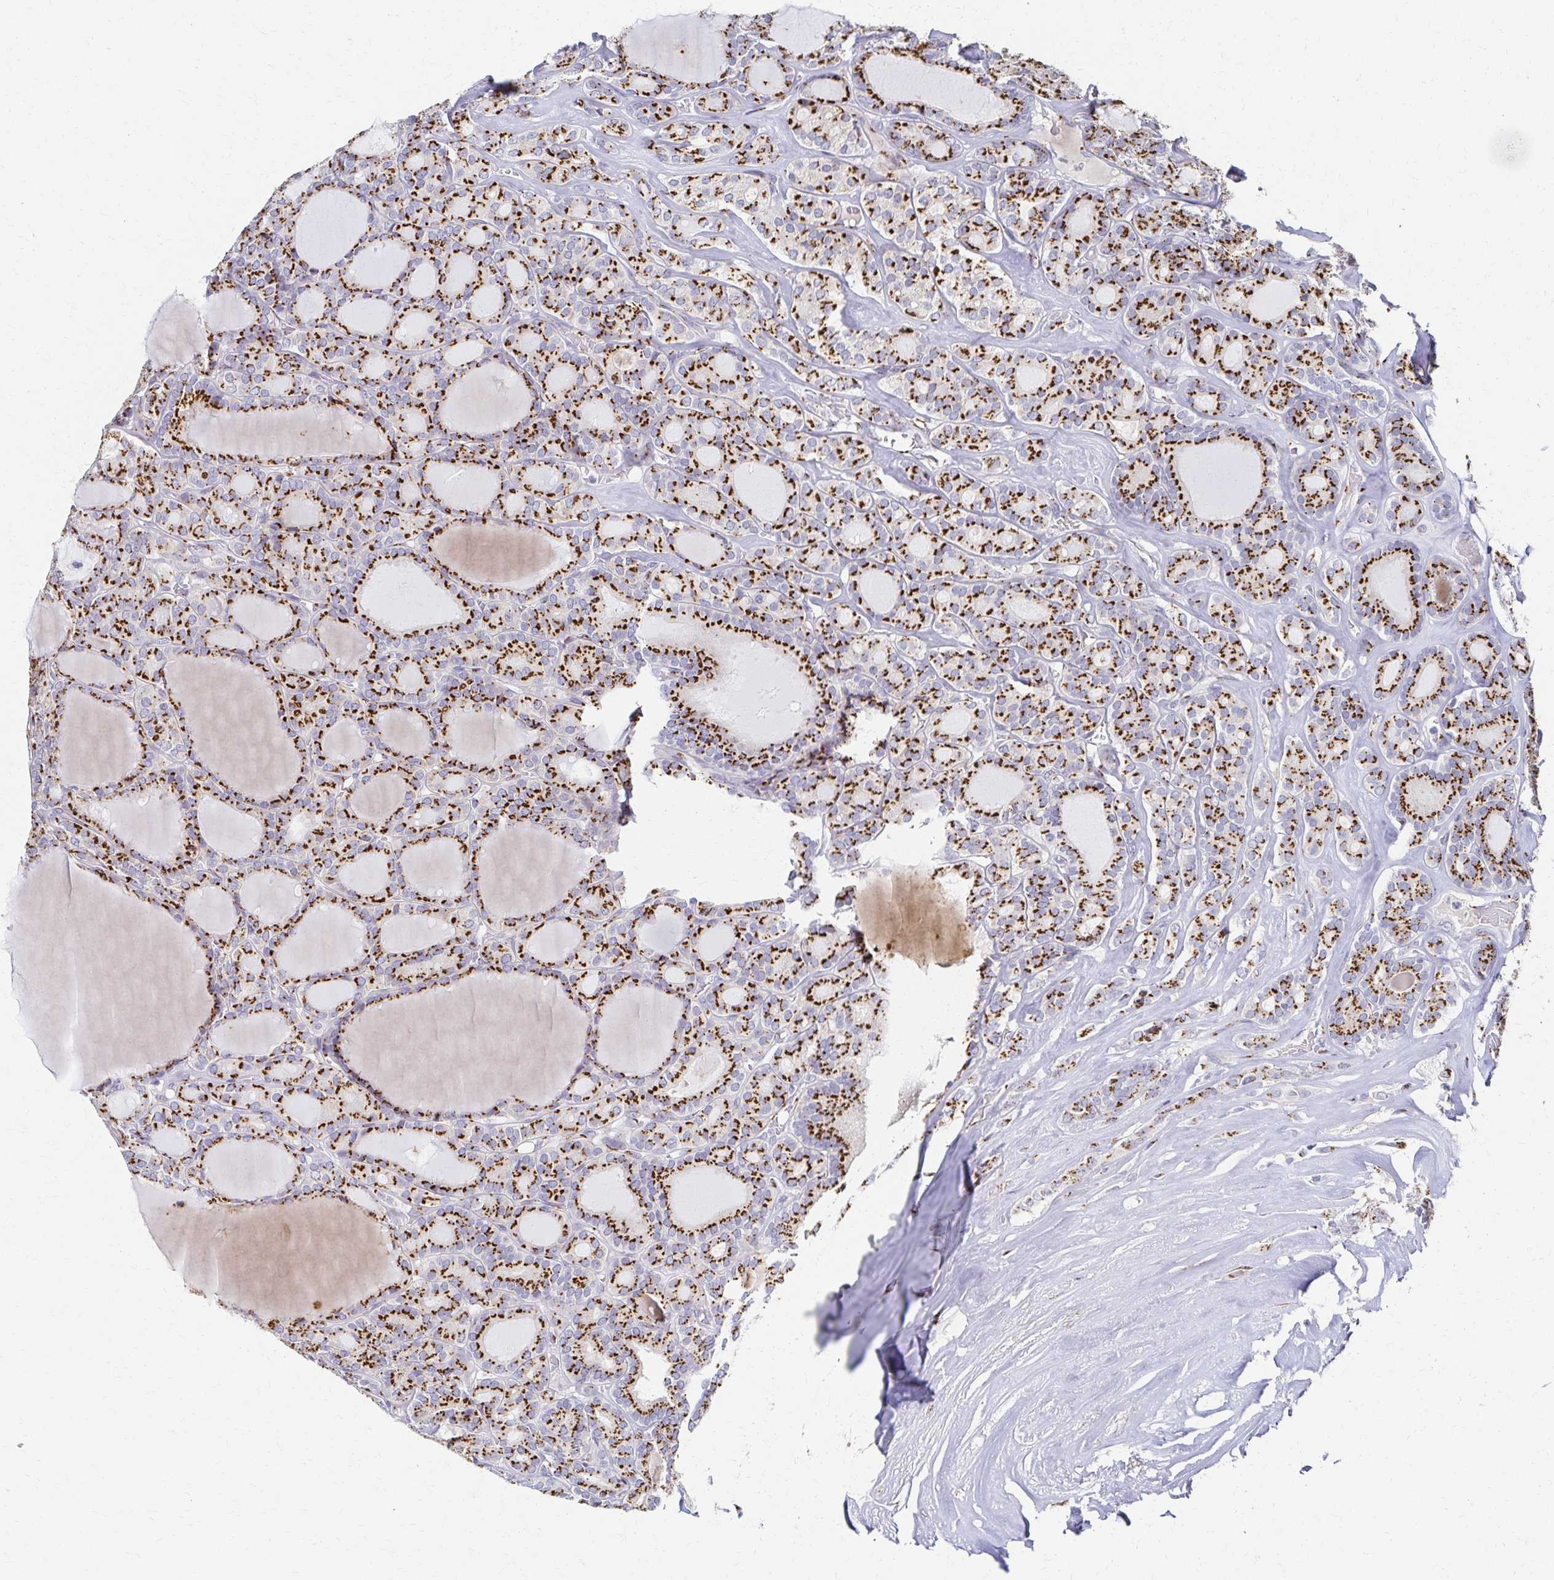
{"staining": {"intensity": "strong", "quantity": ">75%", "location": "cytoplasmic/membranous"}, "tissue": "thyroid cancer", "cell_type": "Tumor cells", "image_type": "cancer", "snomed": [{"axis": "morphology", "description": "Follicular adenoma carcinoma, NOS"}, {"axis": "topography", "description": "Thyroid gland"}], "caption": "Immunohistochemistry of thyroid cancer (follicular adenoma carcinoma) reveals high levels of strong cytoplasmic/membranous expression in about >75% of tumor cells.", "gene": "TM9SF1", "patient": {"sex": "male", "age": 74}}